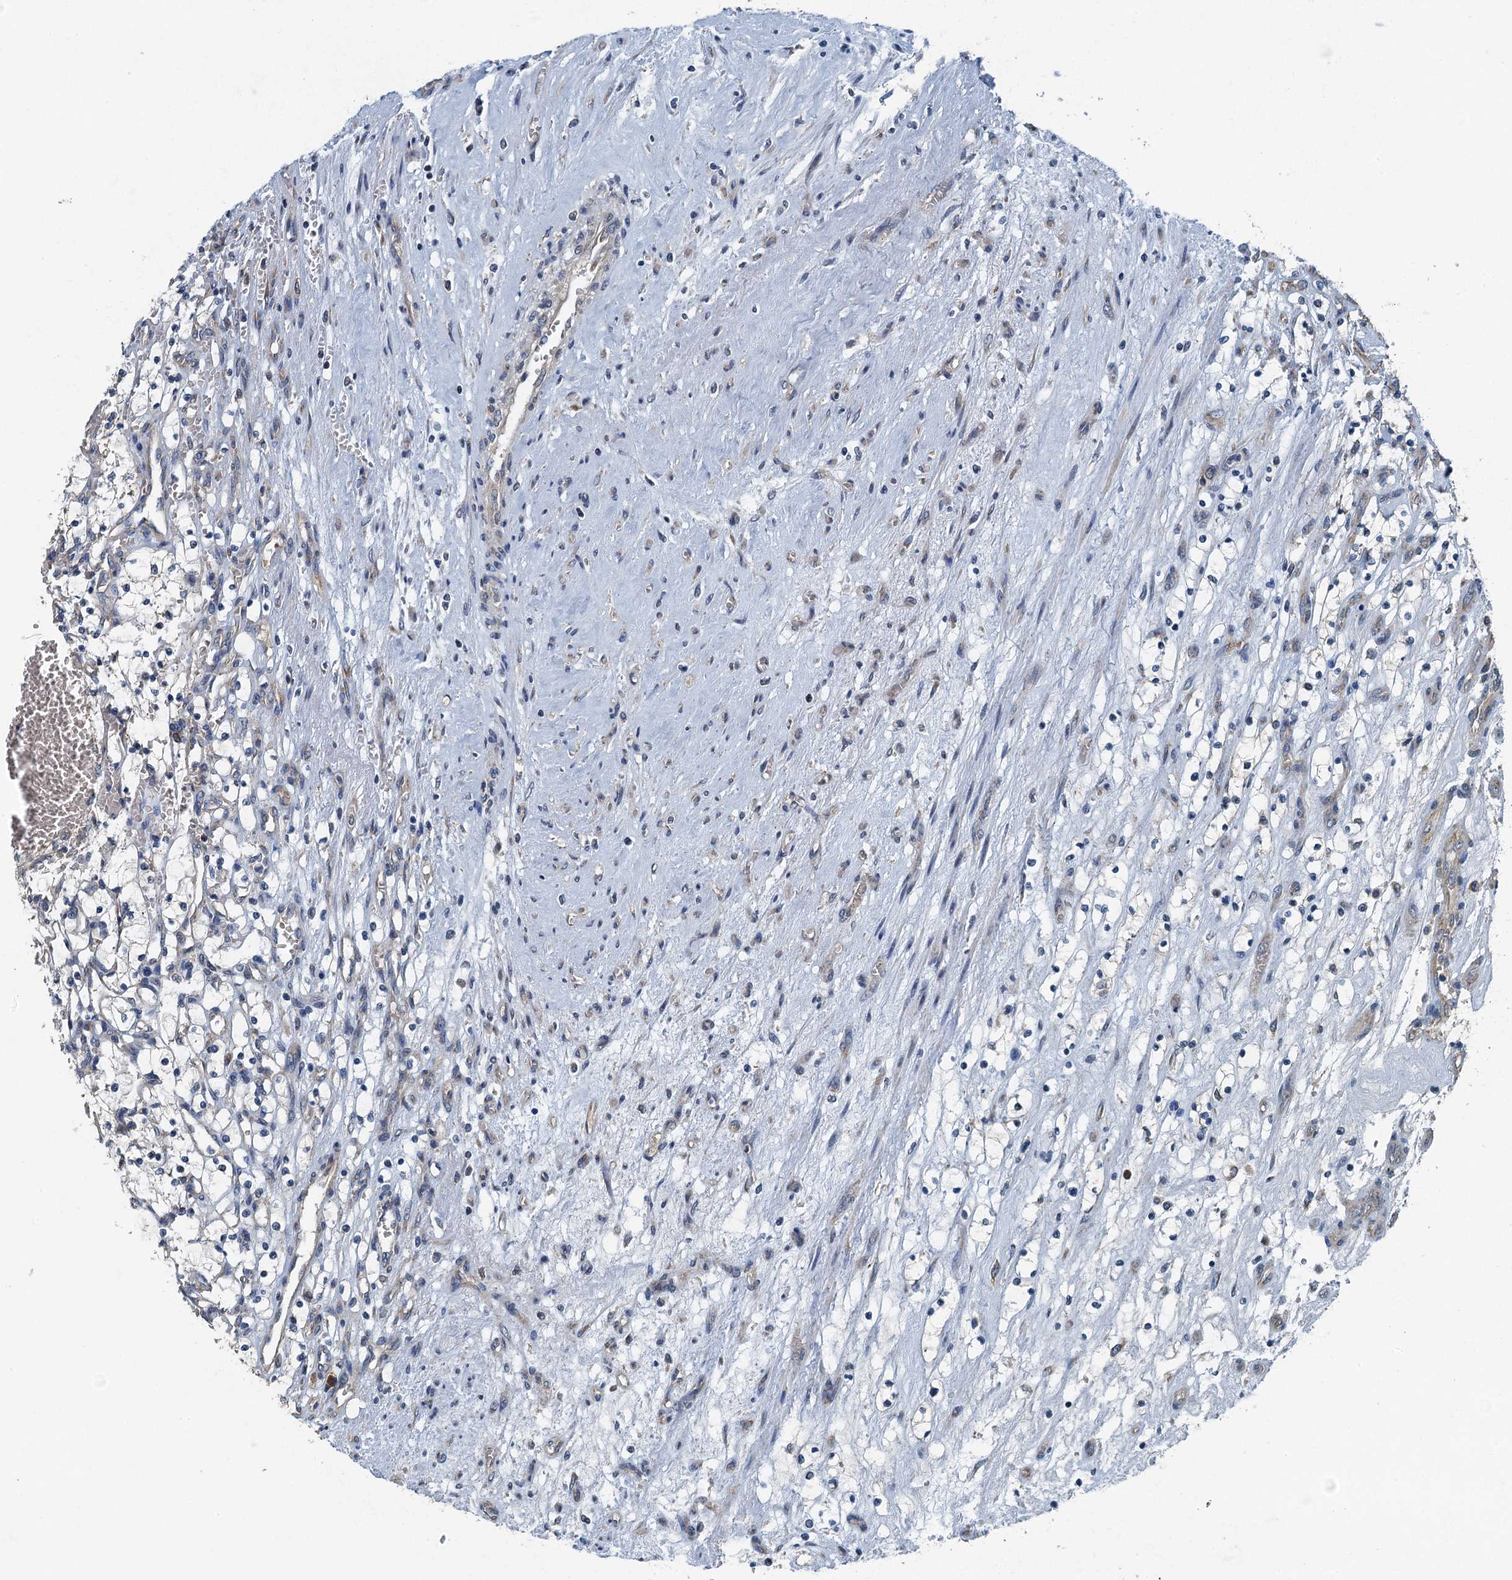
{"staining": {"intensity": "negative", "quantity": "none", "location": "none"}, "tissue": "renal cancer", "cell_type": "Tumor cells", "image_type": "cancer", "snomed": [{"axis": "morphology", "description": "Adenocarcinoma, NOS"}, {"axis": "topography", "description": "Kidney"}], "caption": "Immunohistochemistry histopathology image of renal cancer (adenocarcinoma) stained for a protein (brown), which displays no positivity in tumor cells.", "gene": "DDX49", "patient": {"sex": "female", "age": 69}}